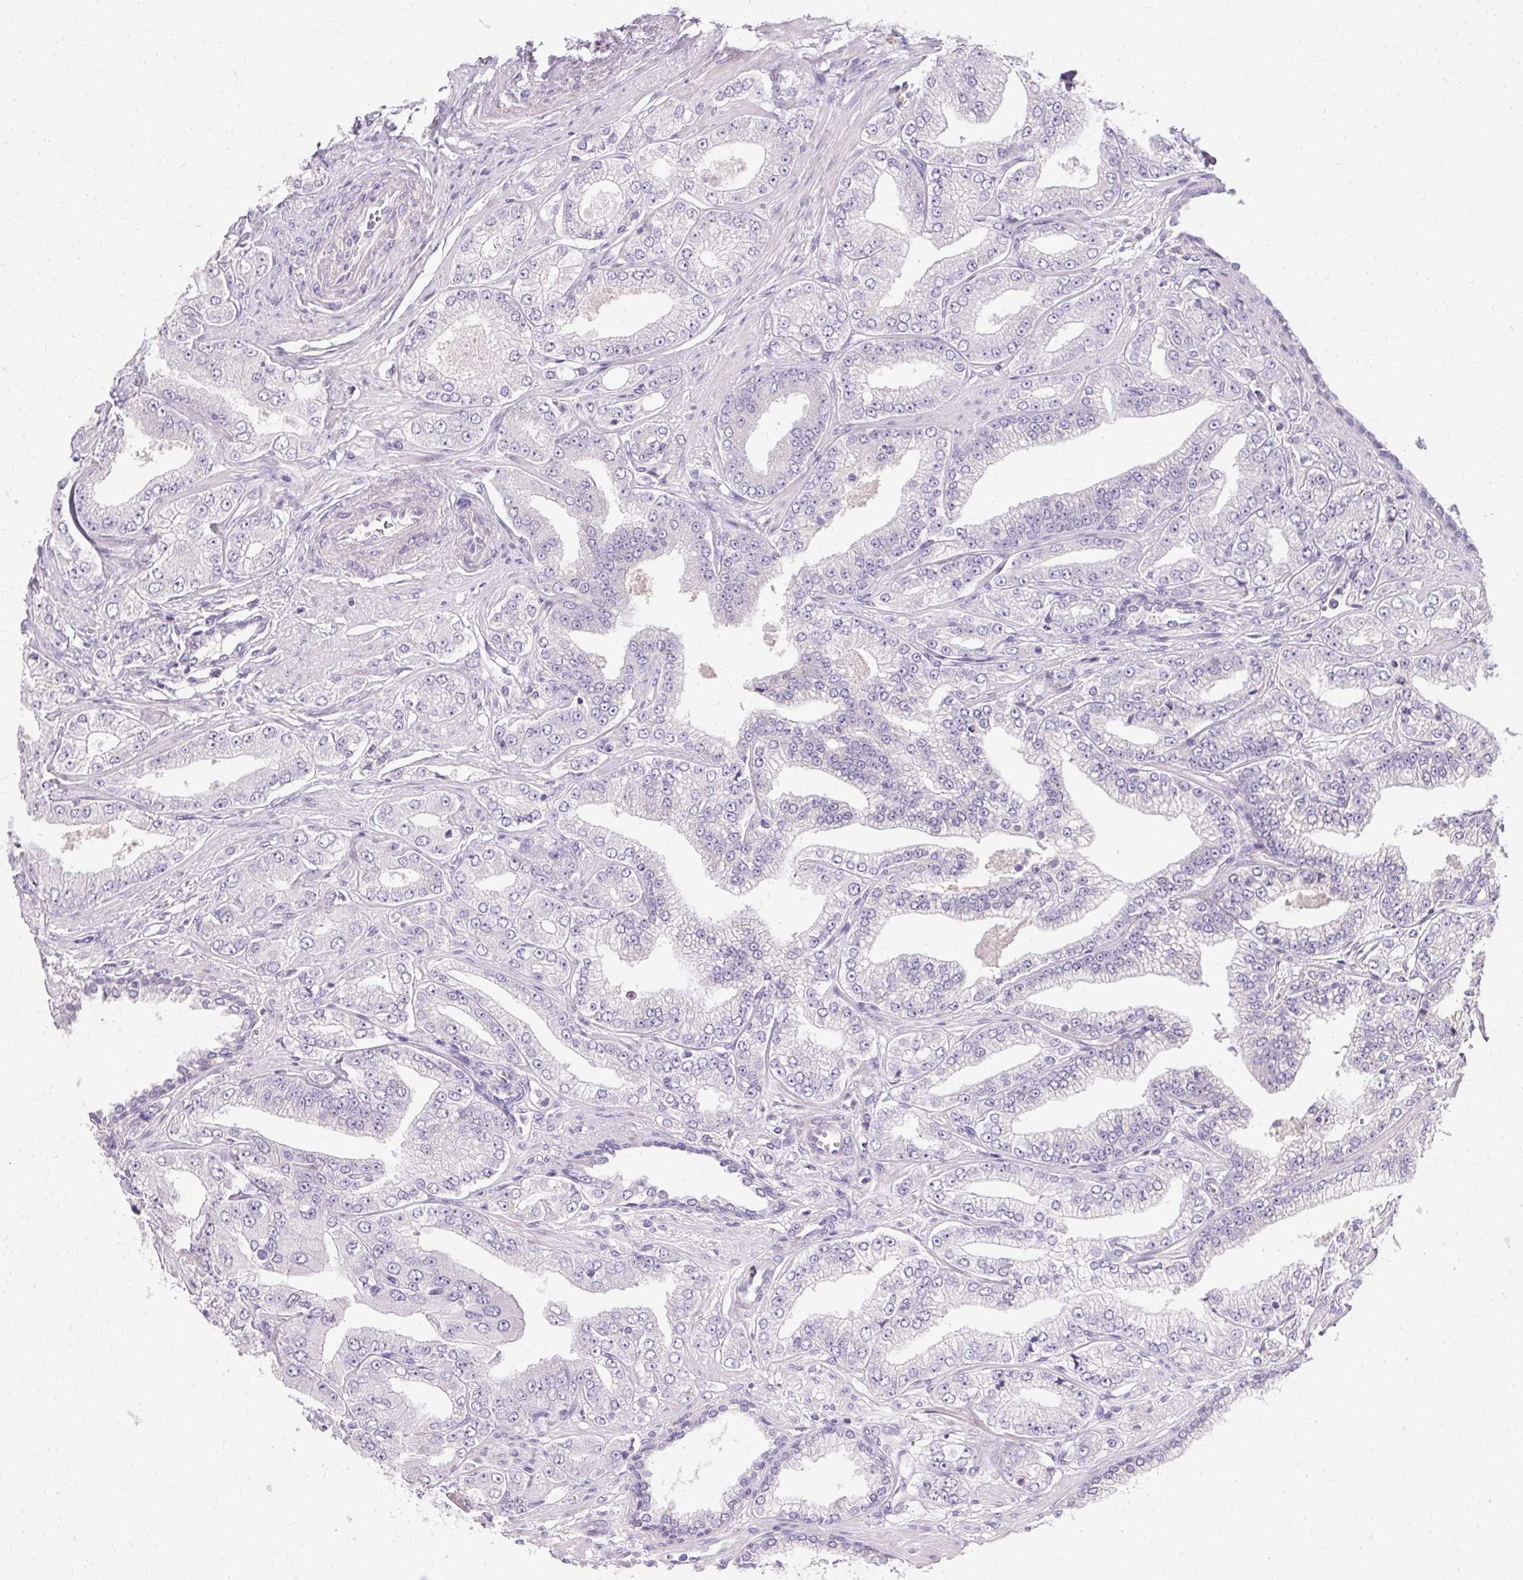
{"staining": {"intensity": "negative", "quantity": "none", "location": "none"}, "tissue": "prostate cancer", "cell_type": "Tumor cells", "image_type": "cancer", "snomed": [{"axis": "morphology", "description": "Adenocarcinoma, Low grade"}, {"axis": "topography", "description": "Prostate"}], "caption": "High power microscopy photomicrograph of an IHC histopathology image of prostate low-grade adenocarcinoma, revealing no significant positivity in tumor cells.", "gene": "TRIP13", "patient": {"sex": "male", "age": 60}}